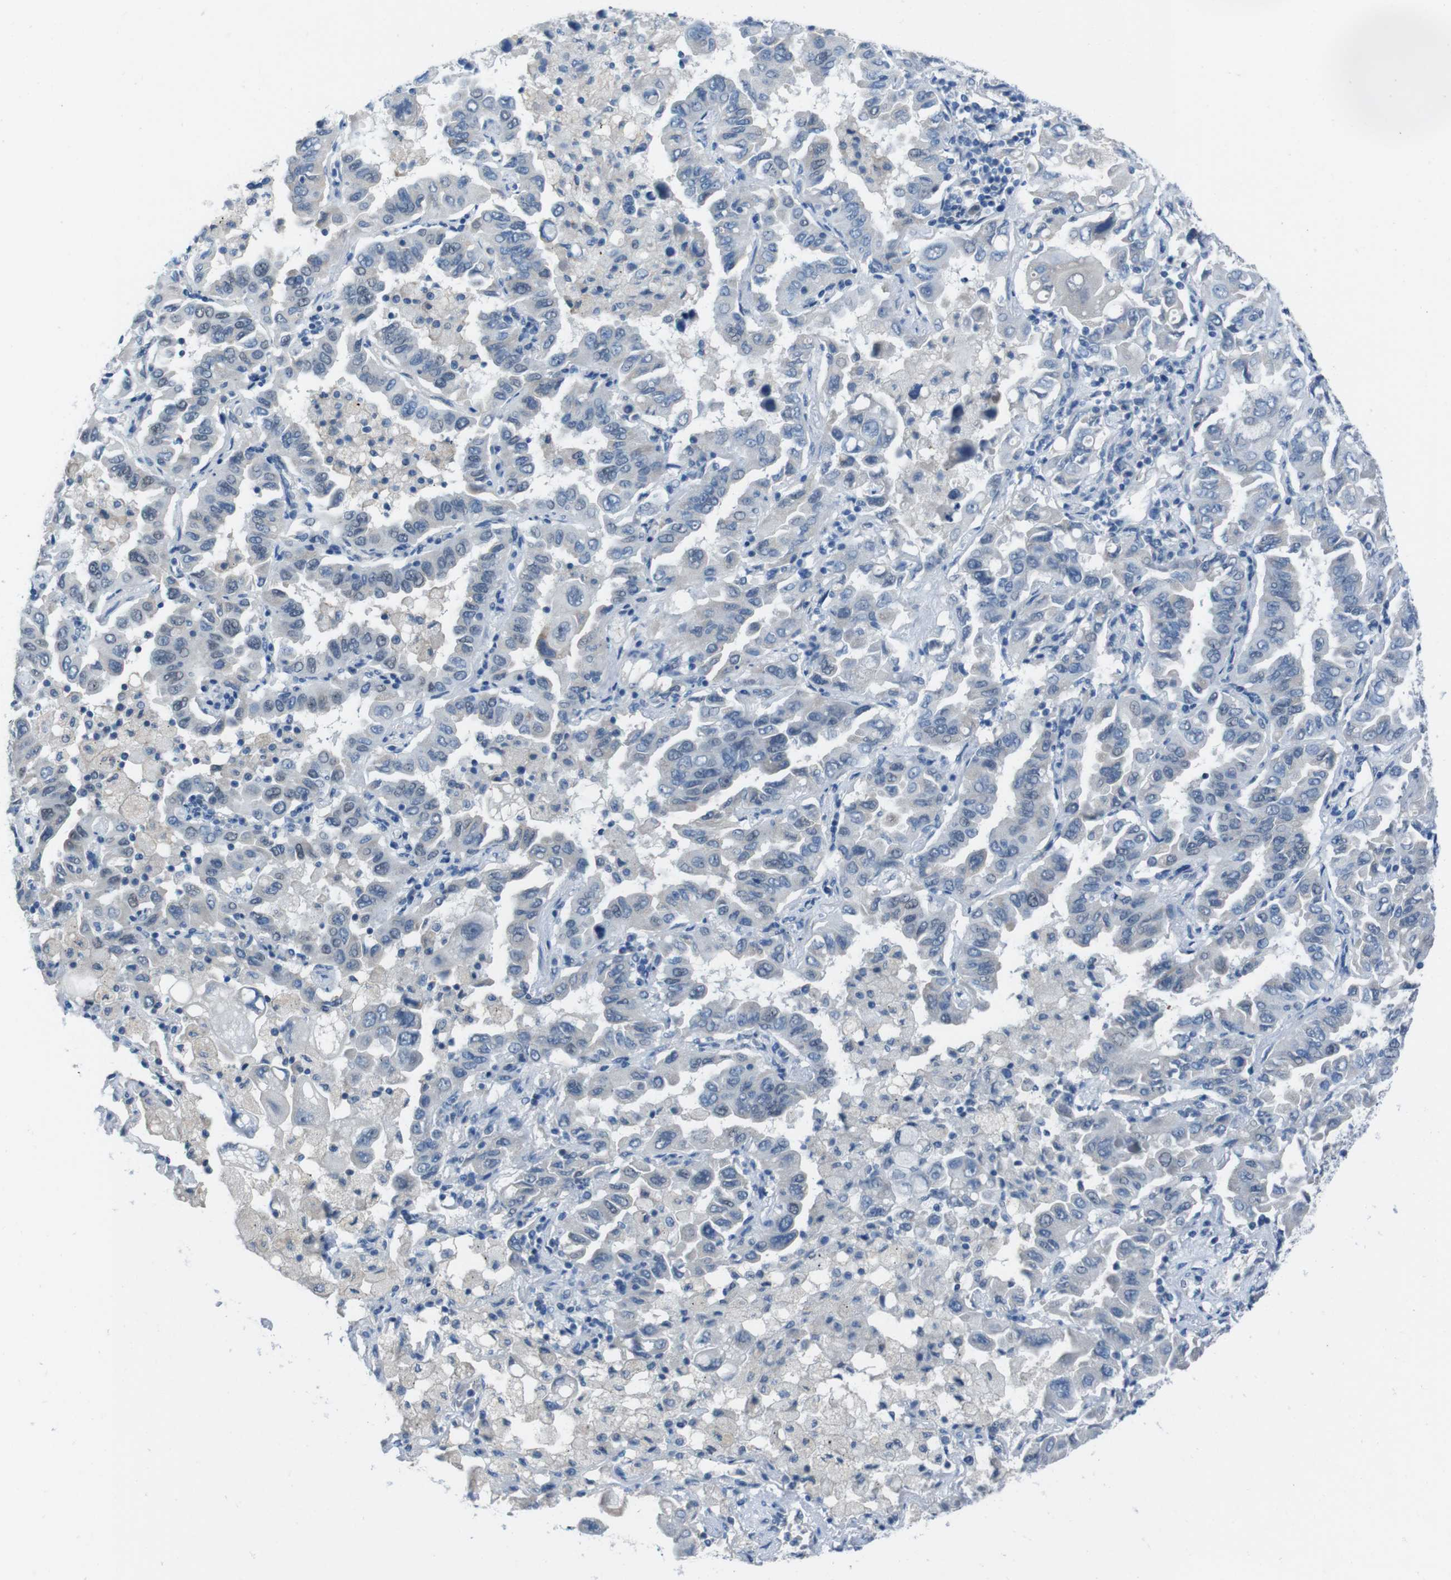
{"staining": {"intensity": "negative", "quantity": "none", "location": "none"}, "tissue": "lung cancer", "cell_type": "Tumor cells", "image_type": "cancer", "snomed": [{"axis": "morphology", "description": "Adenocarcinoma, NOS"}, {"axis": "topography", "description": "Lung"}], "caption": "Immunohistochemistry image of human adenocarcinoma (lung) stained for a protein (brown), which shows no expression in tumor cells. (IHC, brightfield microscopy, high magnification).", "gene": "CDHR2", "patient": {"sex": "male", "age": 64}}